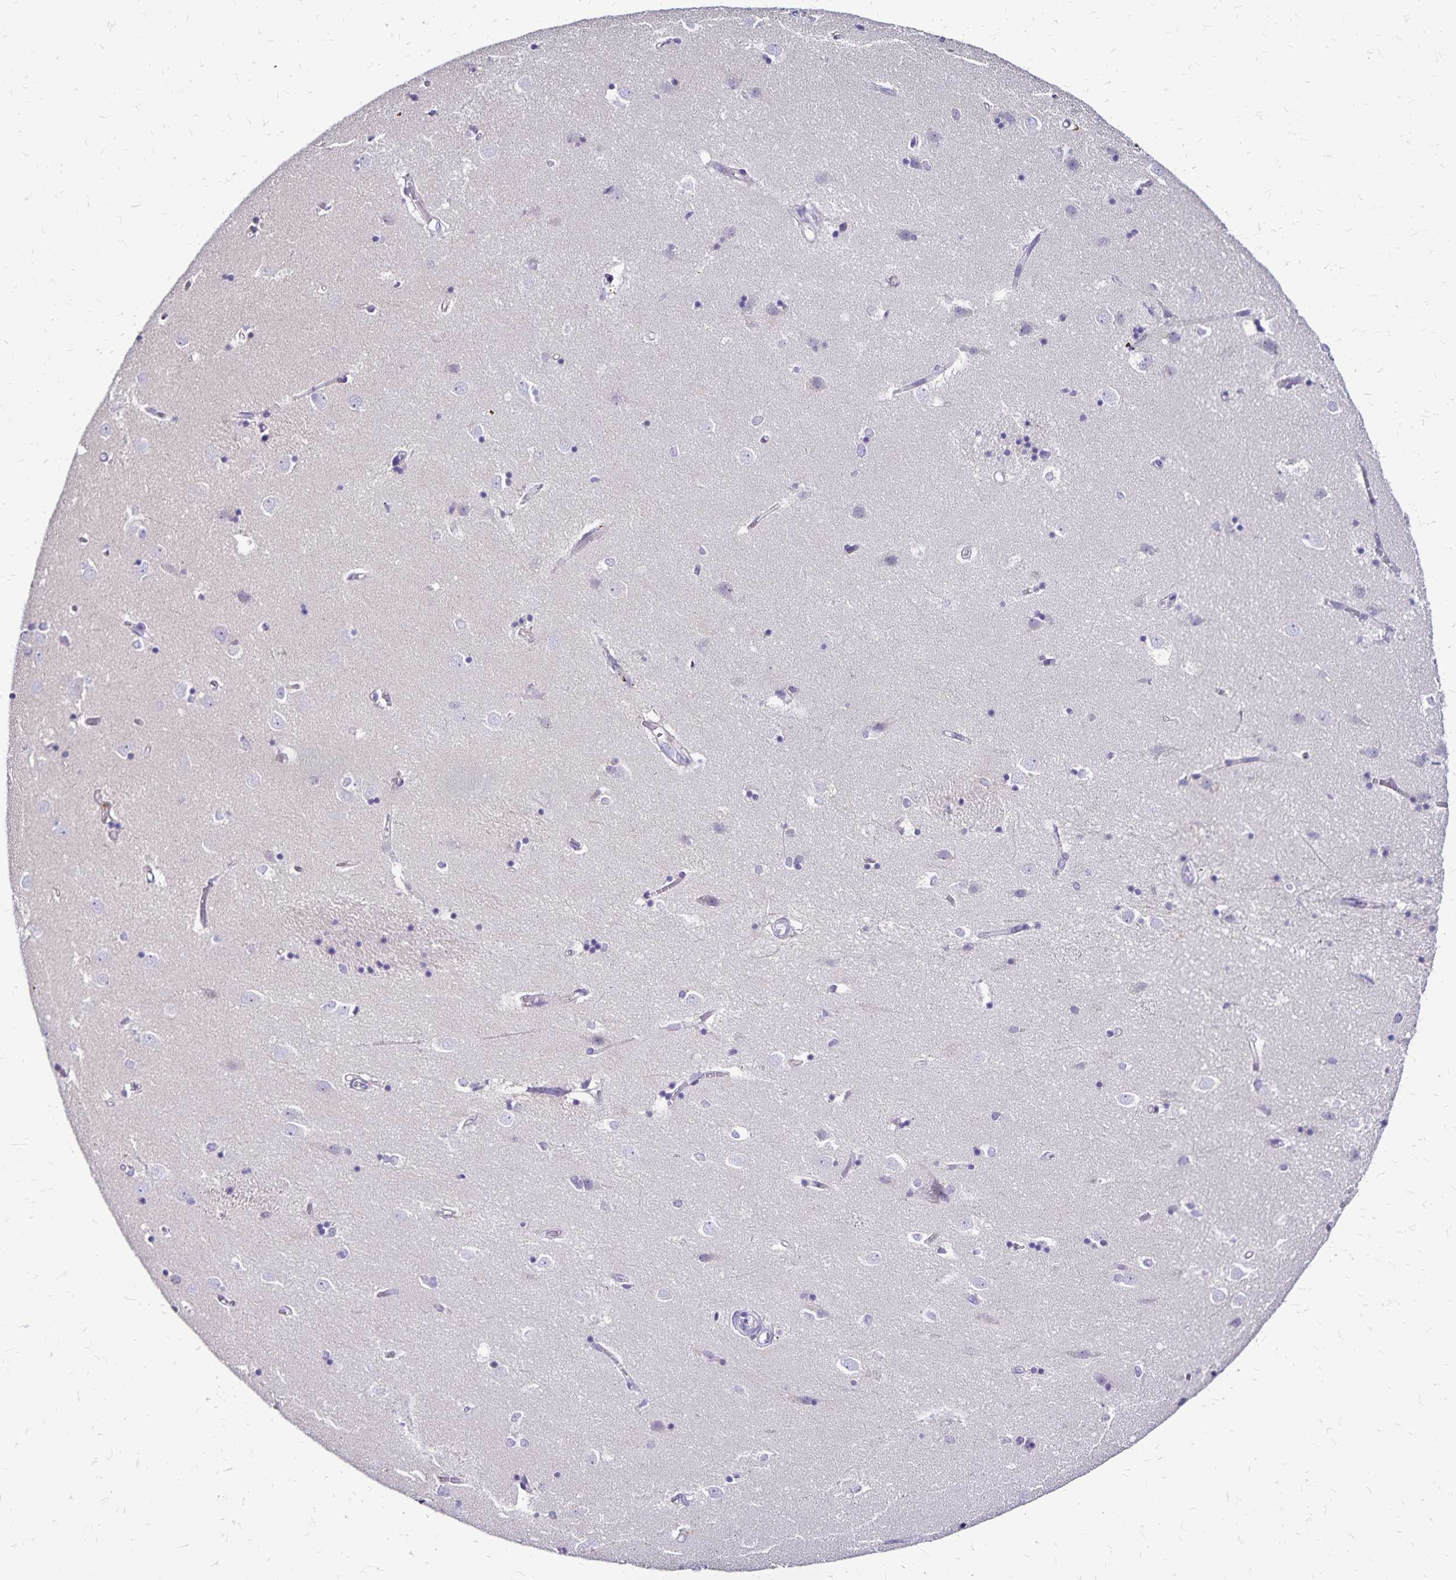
{"staining": {"intensity": "negative", "quantity": "none", "location": "none"}, "tissue": "caudate", "cell_type": "Glial cells", "image_type": "normal", "snomed": [{"axis": "morphology", "description": "Normal tissue, NOS"}, {"axis": "topography", "description": "Lateral ventricle wall"}], "caption": "Immunohistochemistry (IHC) of normal caudate reveals no positivity in glial cells.", "gene": "NAGPA", "patient": {"sex": "male", "age": 54}}